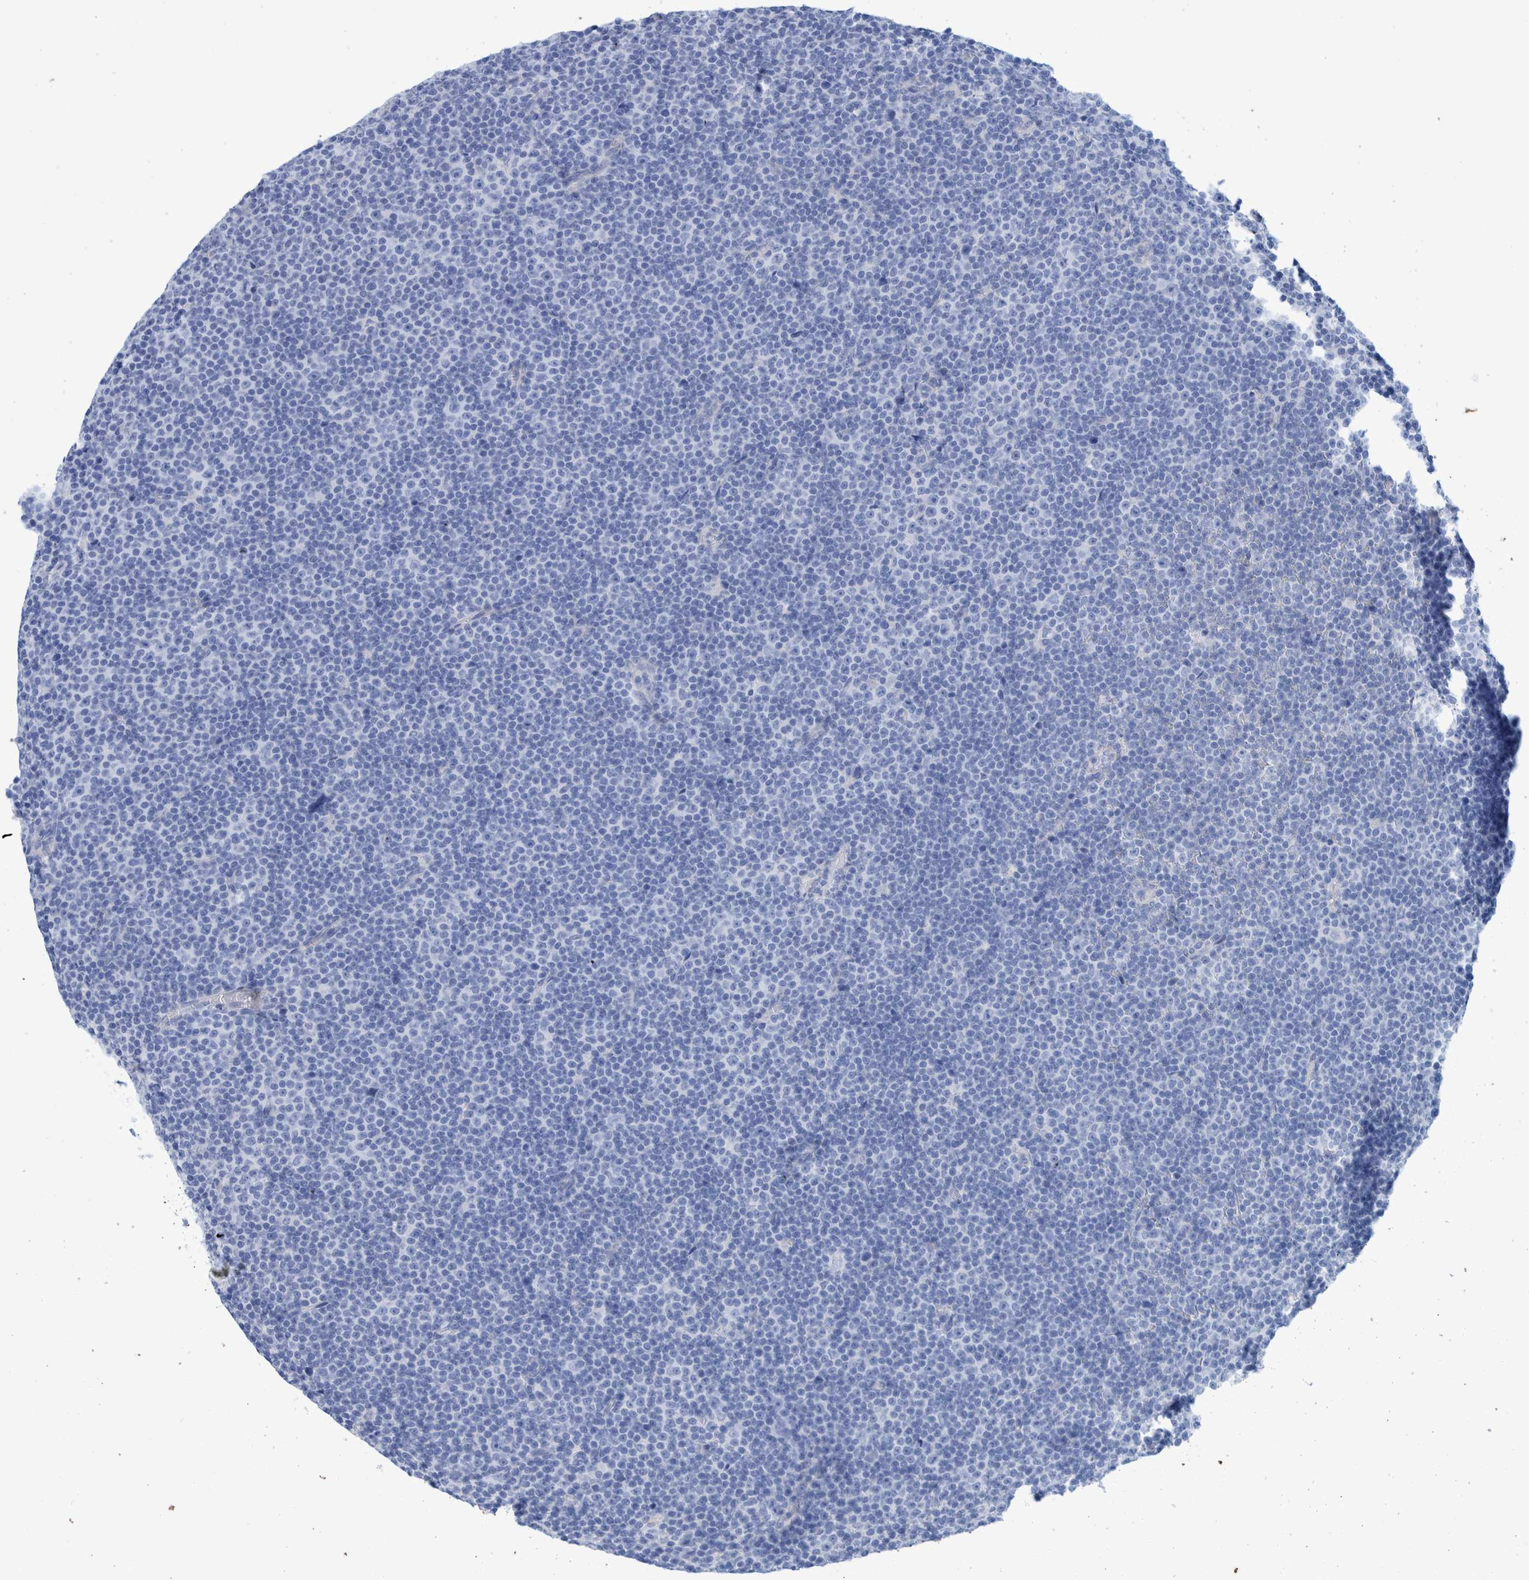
{"staining": {"intensity": "negative", "quantity": "none", "location": "none"}, "tissue": "lymphoma", "cell_type": "Tumor cells", "image_type": "cancer", "snomed": [{"axis": "morphology", "description": "Malignant lymphoma, non-Hodgkin's type, Low grade"}, {"axis": "topography", "description": "Lymph node"}], "caption": "DAB (3,3'-diaminobenzidine) immunohistochemical staining of human malignant lymphoma, non-Hodgkin's type (low-grade) displays no significant expression in tumor cells.", "gene": "PERP", "patient": {"sex": "female", "age": 67}}